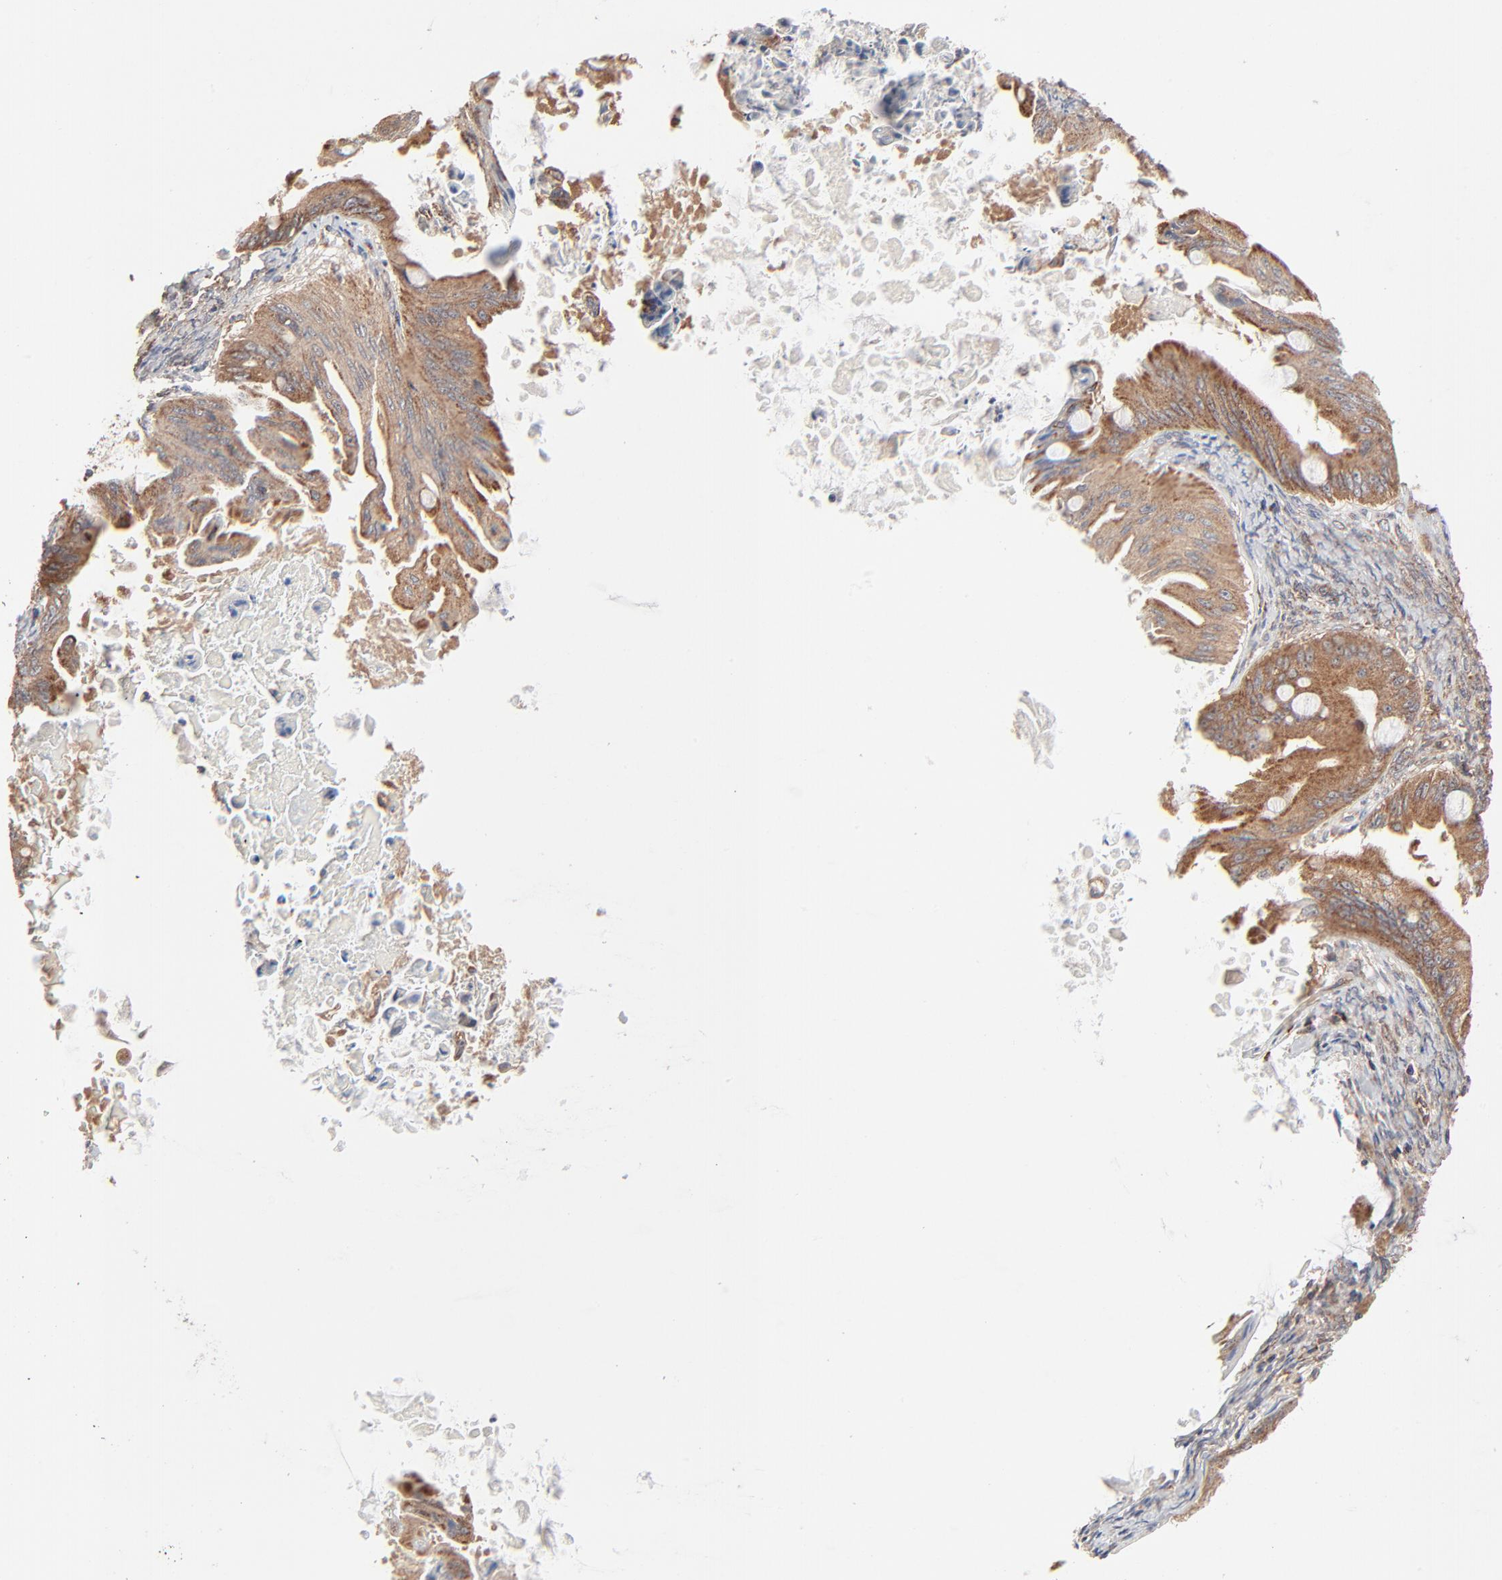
{"staining": {"intensity": "moderate", "quantity": ">75%", "location": "cytoplasmic/membranous"}, "tissue": "ovarian cancer", "cell_type": "Tumor cells", "image_type": "cancer", "snomed": [{"axis": "morphology", "description": "Cystadenocarcinoma, mucinous, NOS"}, {"axis": "topography", "description": "Ovary"}], "caption": "Immunohistochemistry of ovarian mucinous cystadenocarcinoma displays medium levels of moderate cytoplasmic/membranous positivity in about >75% of tumor cells. (Brightfield microscopy of DAB IHC at high magnification).", "gene": "ABLIM3", "patient": {"sex": "female", "age": 37}}